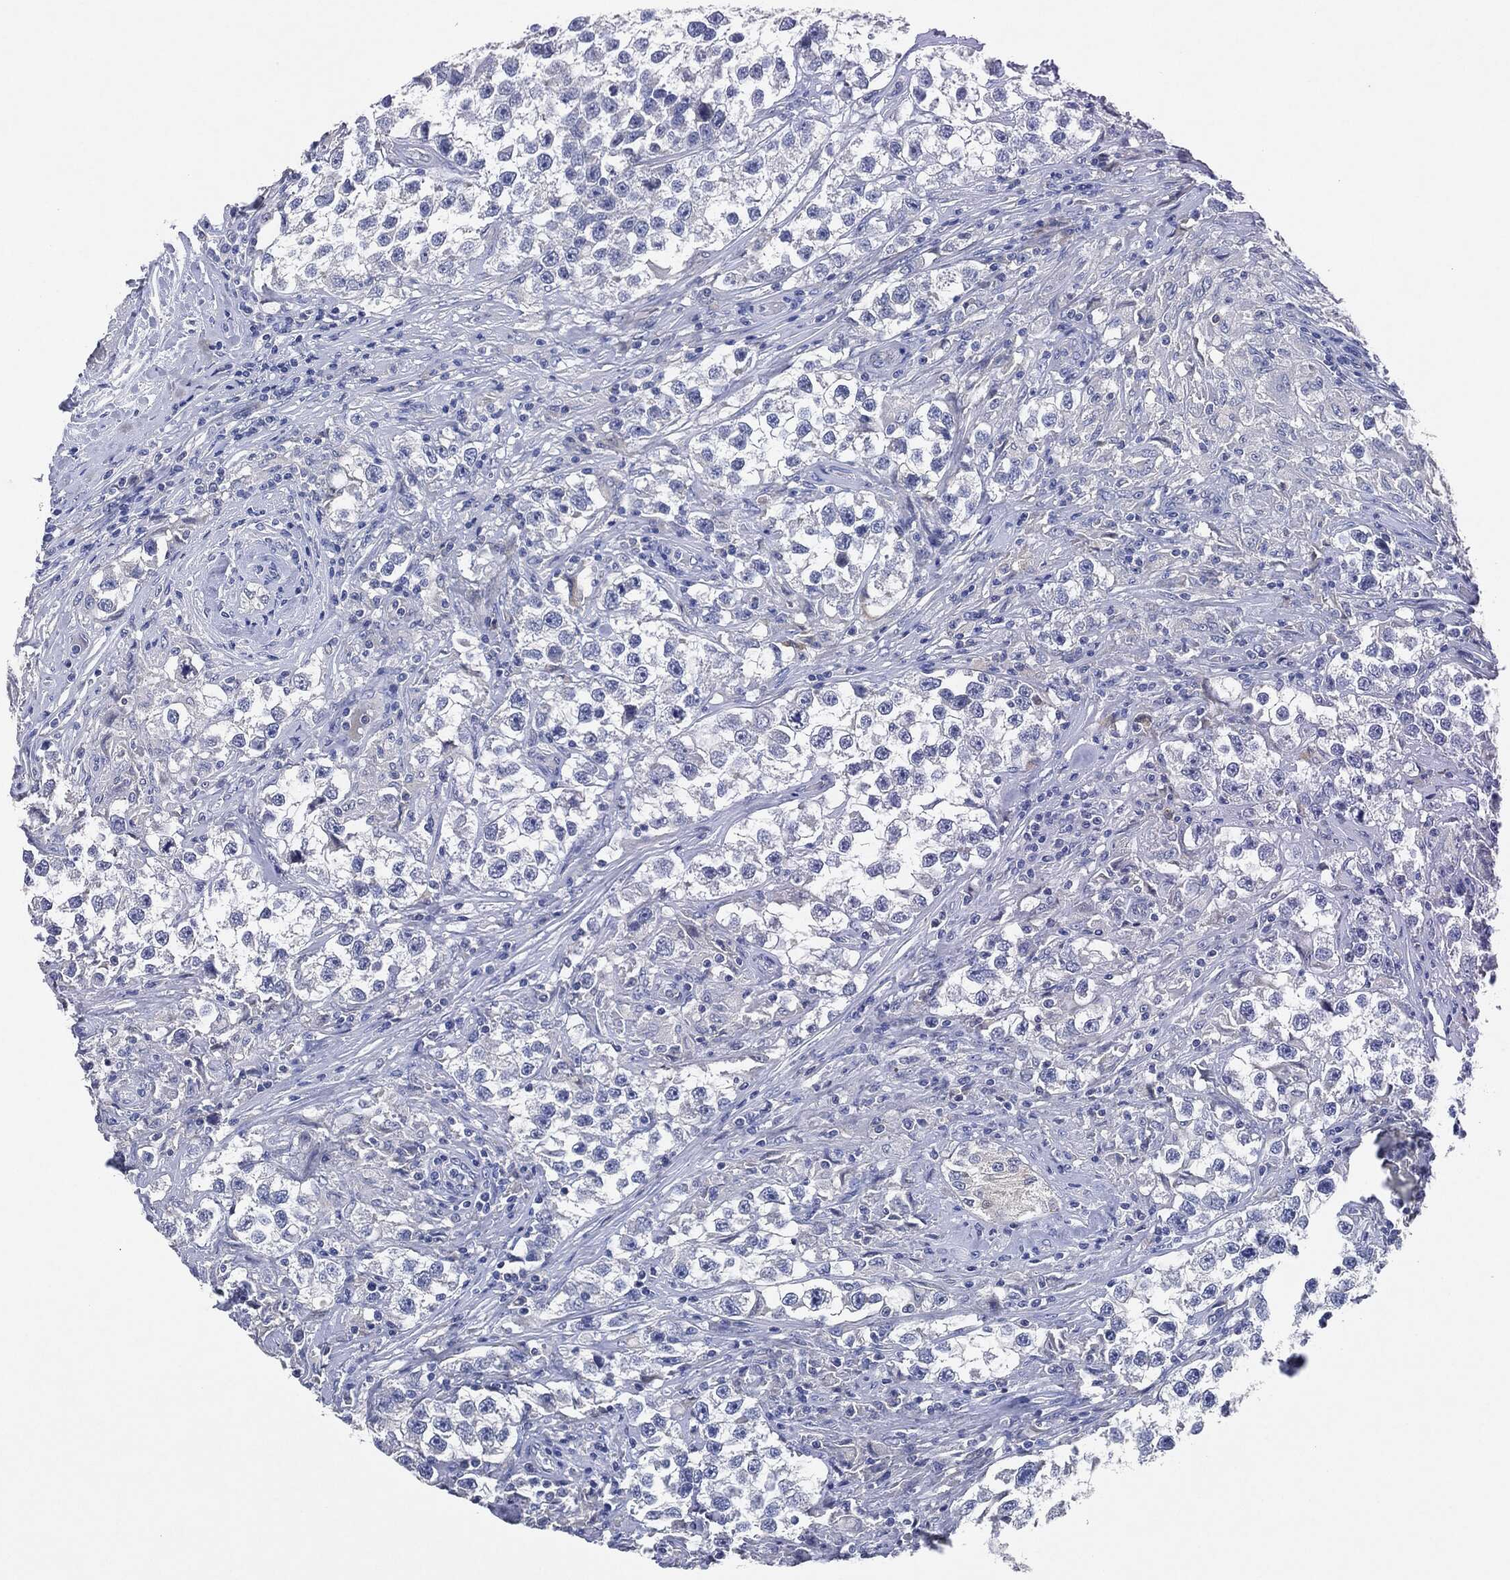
{"staining": {"intensity": "negative", "quantity": "none", "location": "none"}, "tissue": "testis cancer", "cell_type": "Tumor cells", "image_type": "cancer", "snomed": [{"axis": "morphology", "description": "Seminoma, NOS"}, {"axis": "topography", "description": "Testis"}], "caption": "Testis cancer (seminoma) stained for a protein using immunohistochemistry (IHC) exhibits no staining tumor cells.", "gene": "NTRK1", "patient": {"sex": "male", "age": 46}}